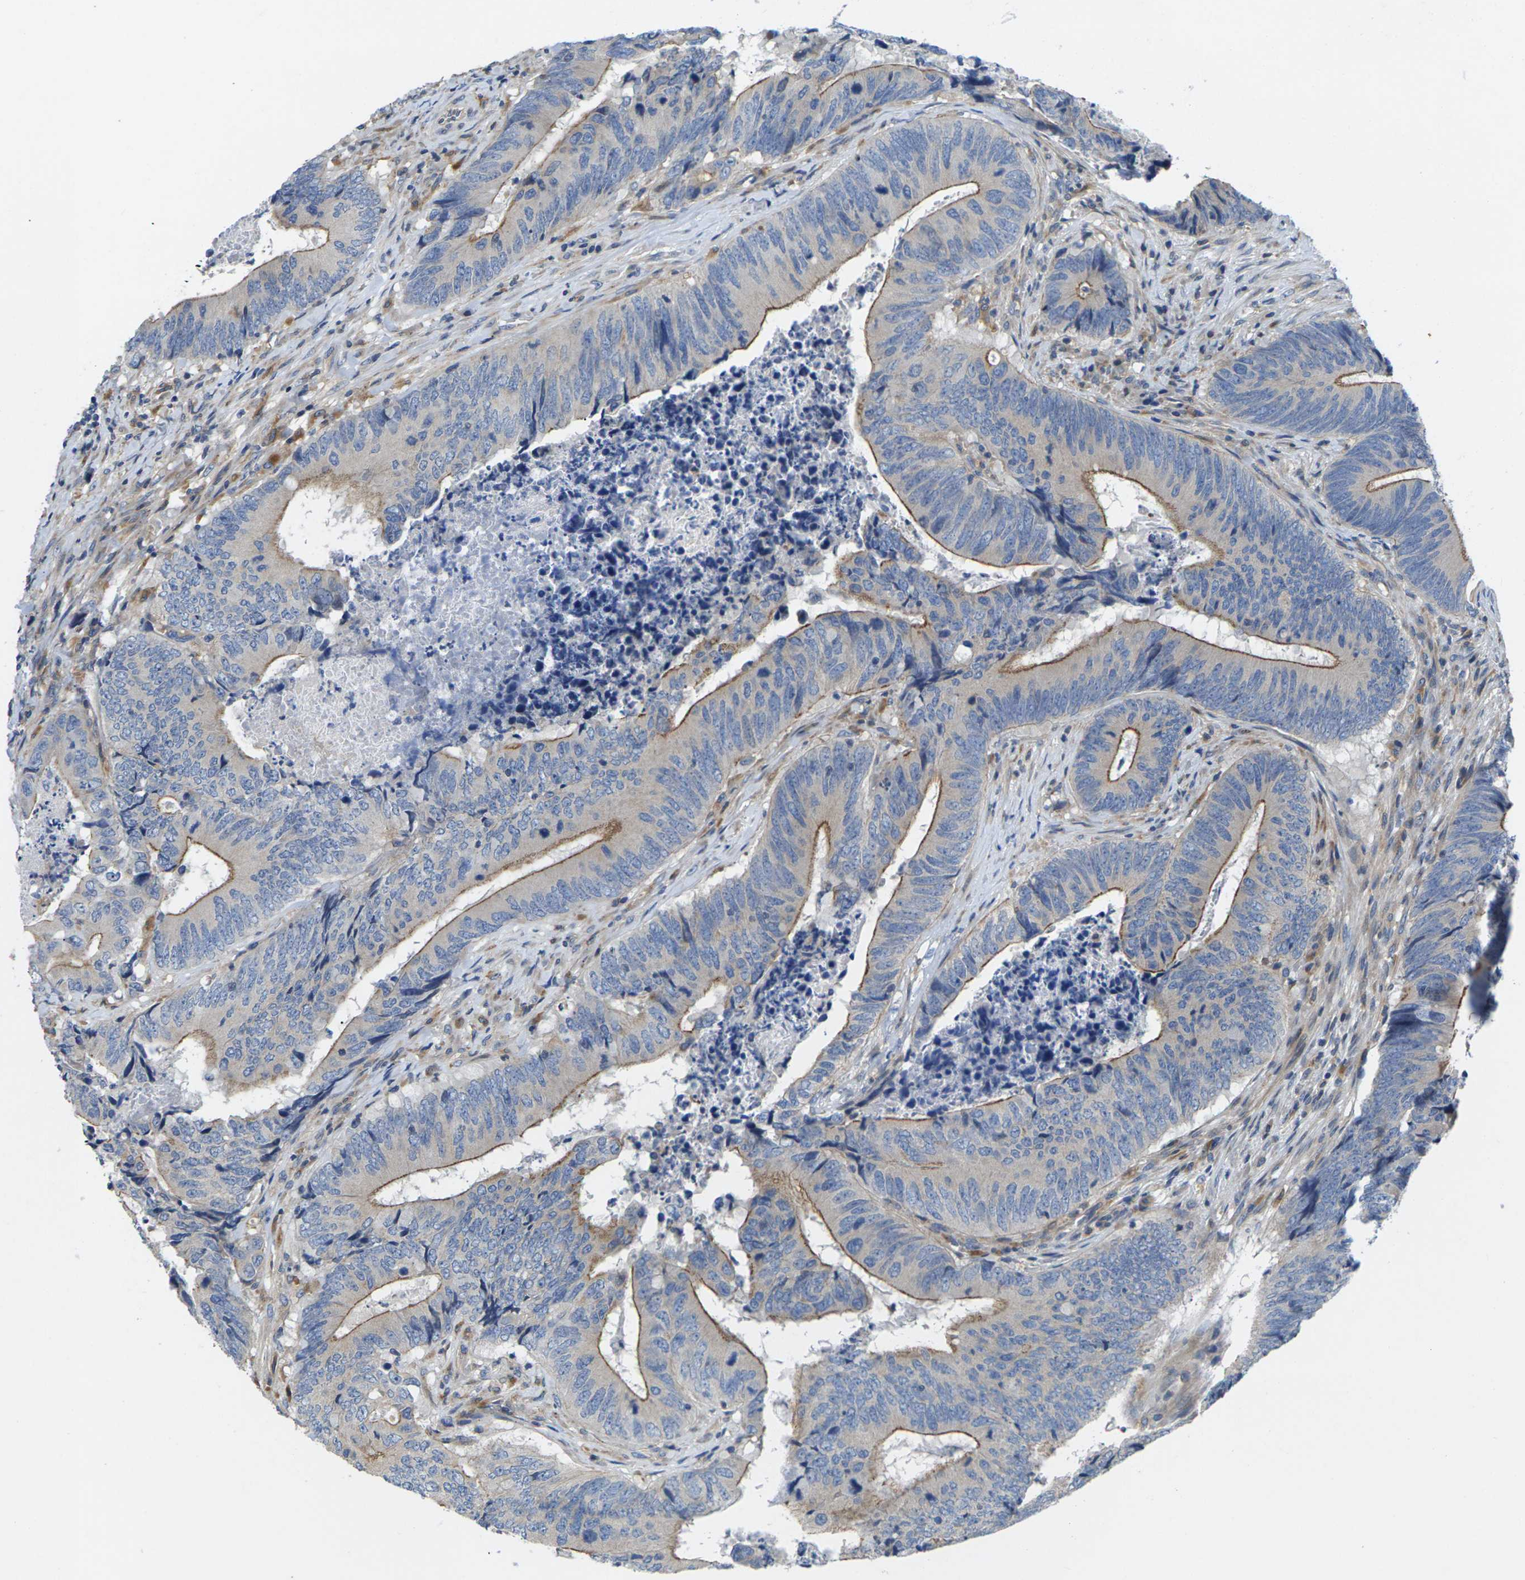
{"staining": {"intensity": "moderate", "quantity": "25%-75%", "location": "cytoplasmic/membranous"}, "tissue": "colorectal cancer", "cell_type": "Tumor cells", "image_type": "cancer", "snomed": [{"axis": "morphology", "description": "Normal tissue, NOS"}, {"axis": "morphology", "description": "Adenocarcinoma, NOS"}, {"axis": "topography", "description": "Colon"}], "caption": "The photomicrograph displays a brown stain indicating the presence of a protein in the cytoplasmic/membranous of tumor cells in adenocarcinoma (colorectal).", "gene": "SCNN1A", "patient": {"sex": "male", "age": 56}}